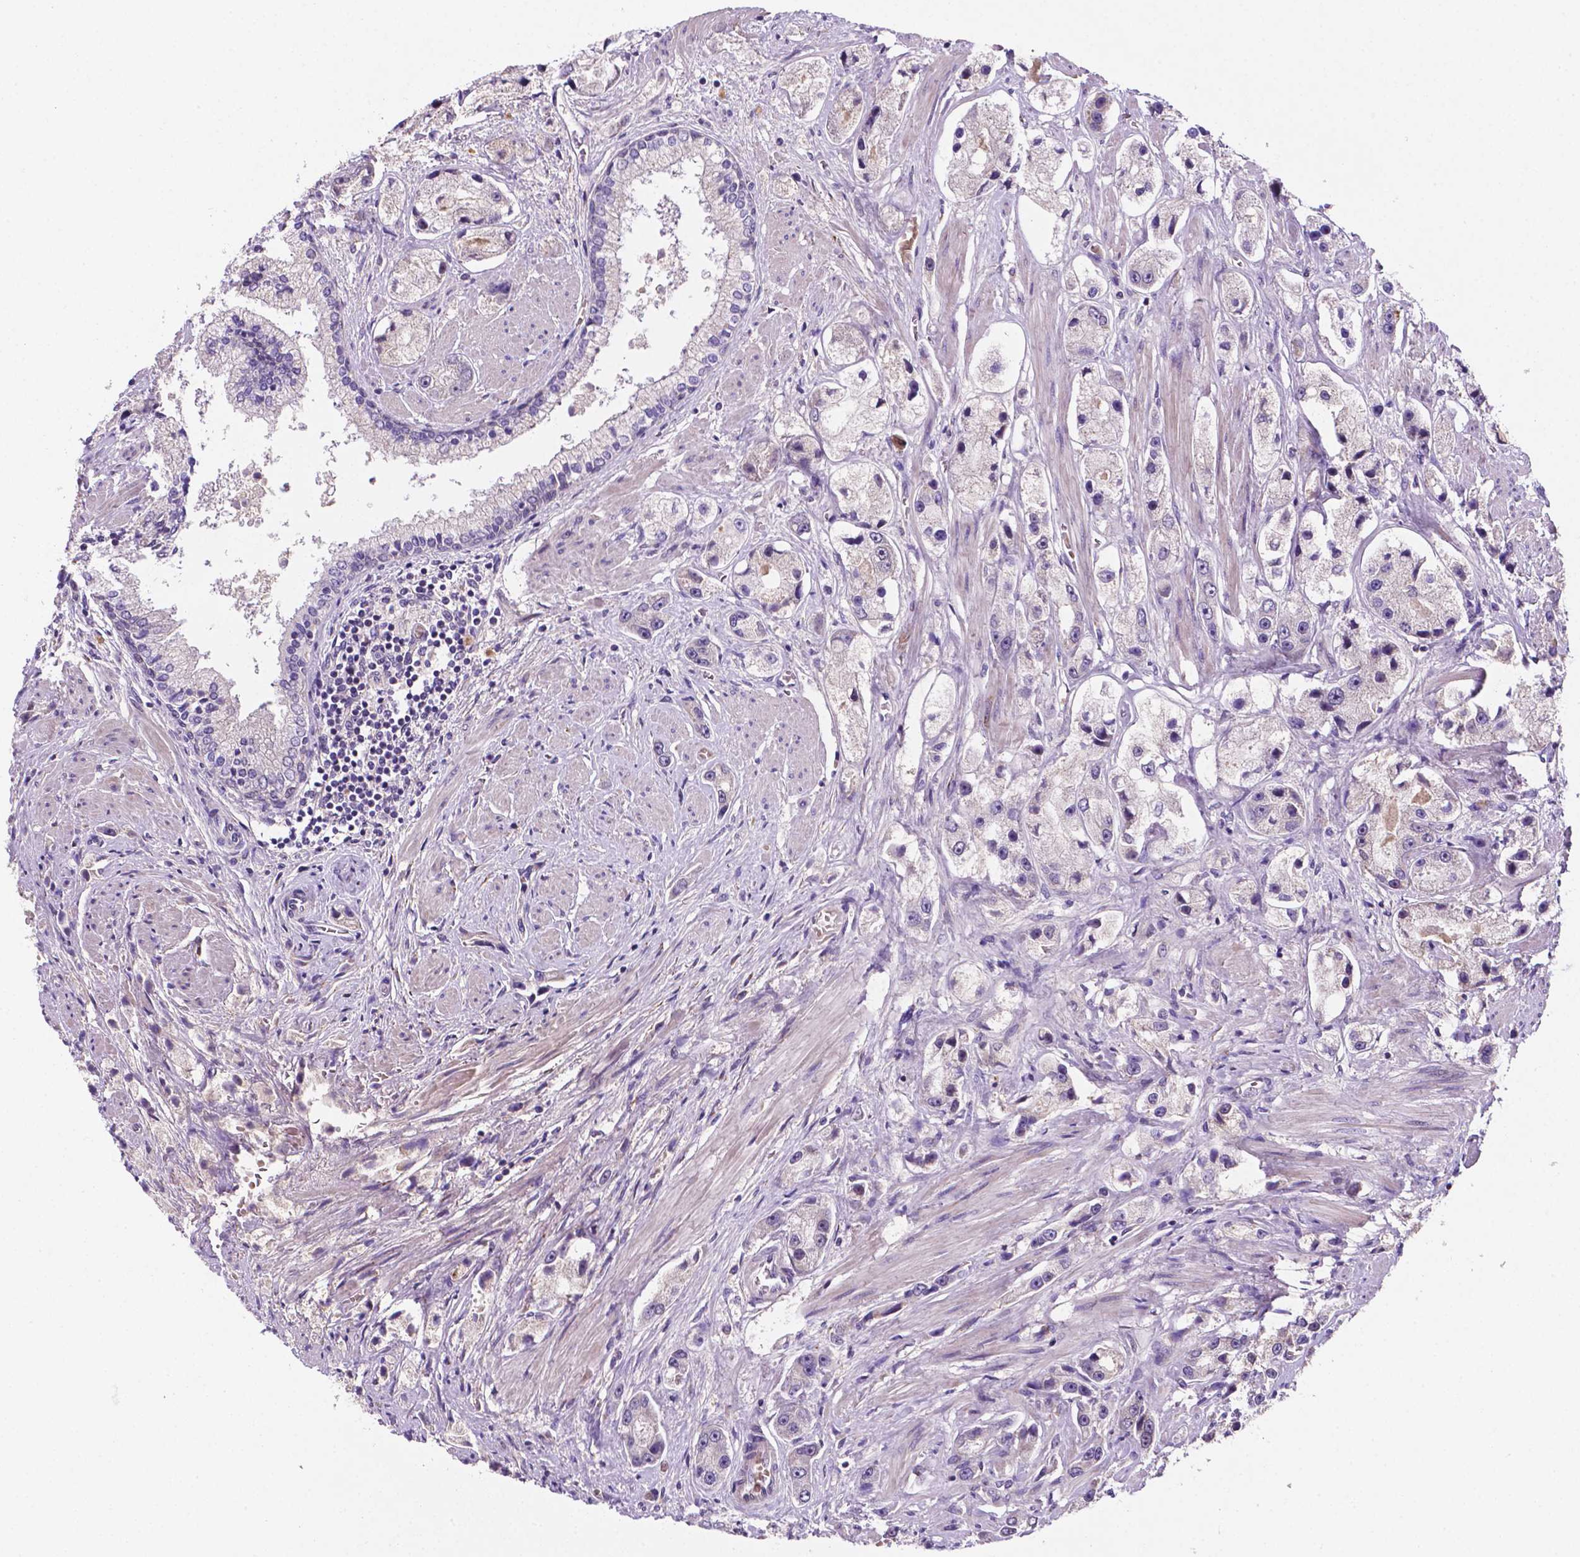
{"staining": {"intensity": "negative", "quantity": "none", "location": "none"}, "tissue": "prostate cancer", "cell_type": "Tumor cells", "image_type": "cancer", "snomed": [{"axis": "morphology", "description": "Adenocarcinoma, High grade"}, {"axis": "topography", "description": "Prostate"}], "caption": "IHC of human prostate adenocarcinoma (high-grade) reveals no positivity in tumor cells.", "gene": "TM4SF20", "patient": {"sex": "male", "age": 67}}